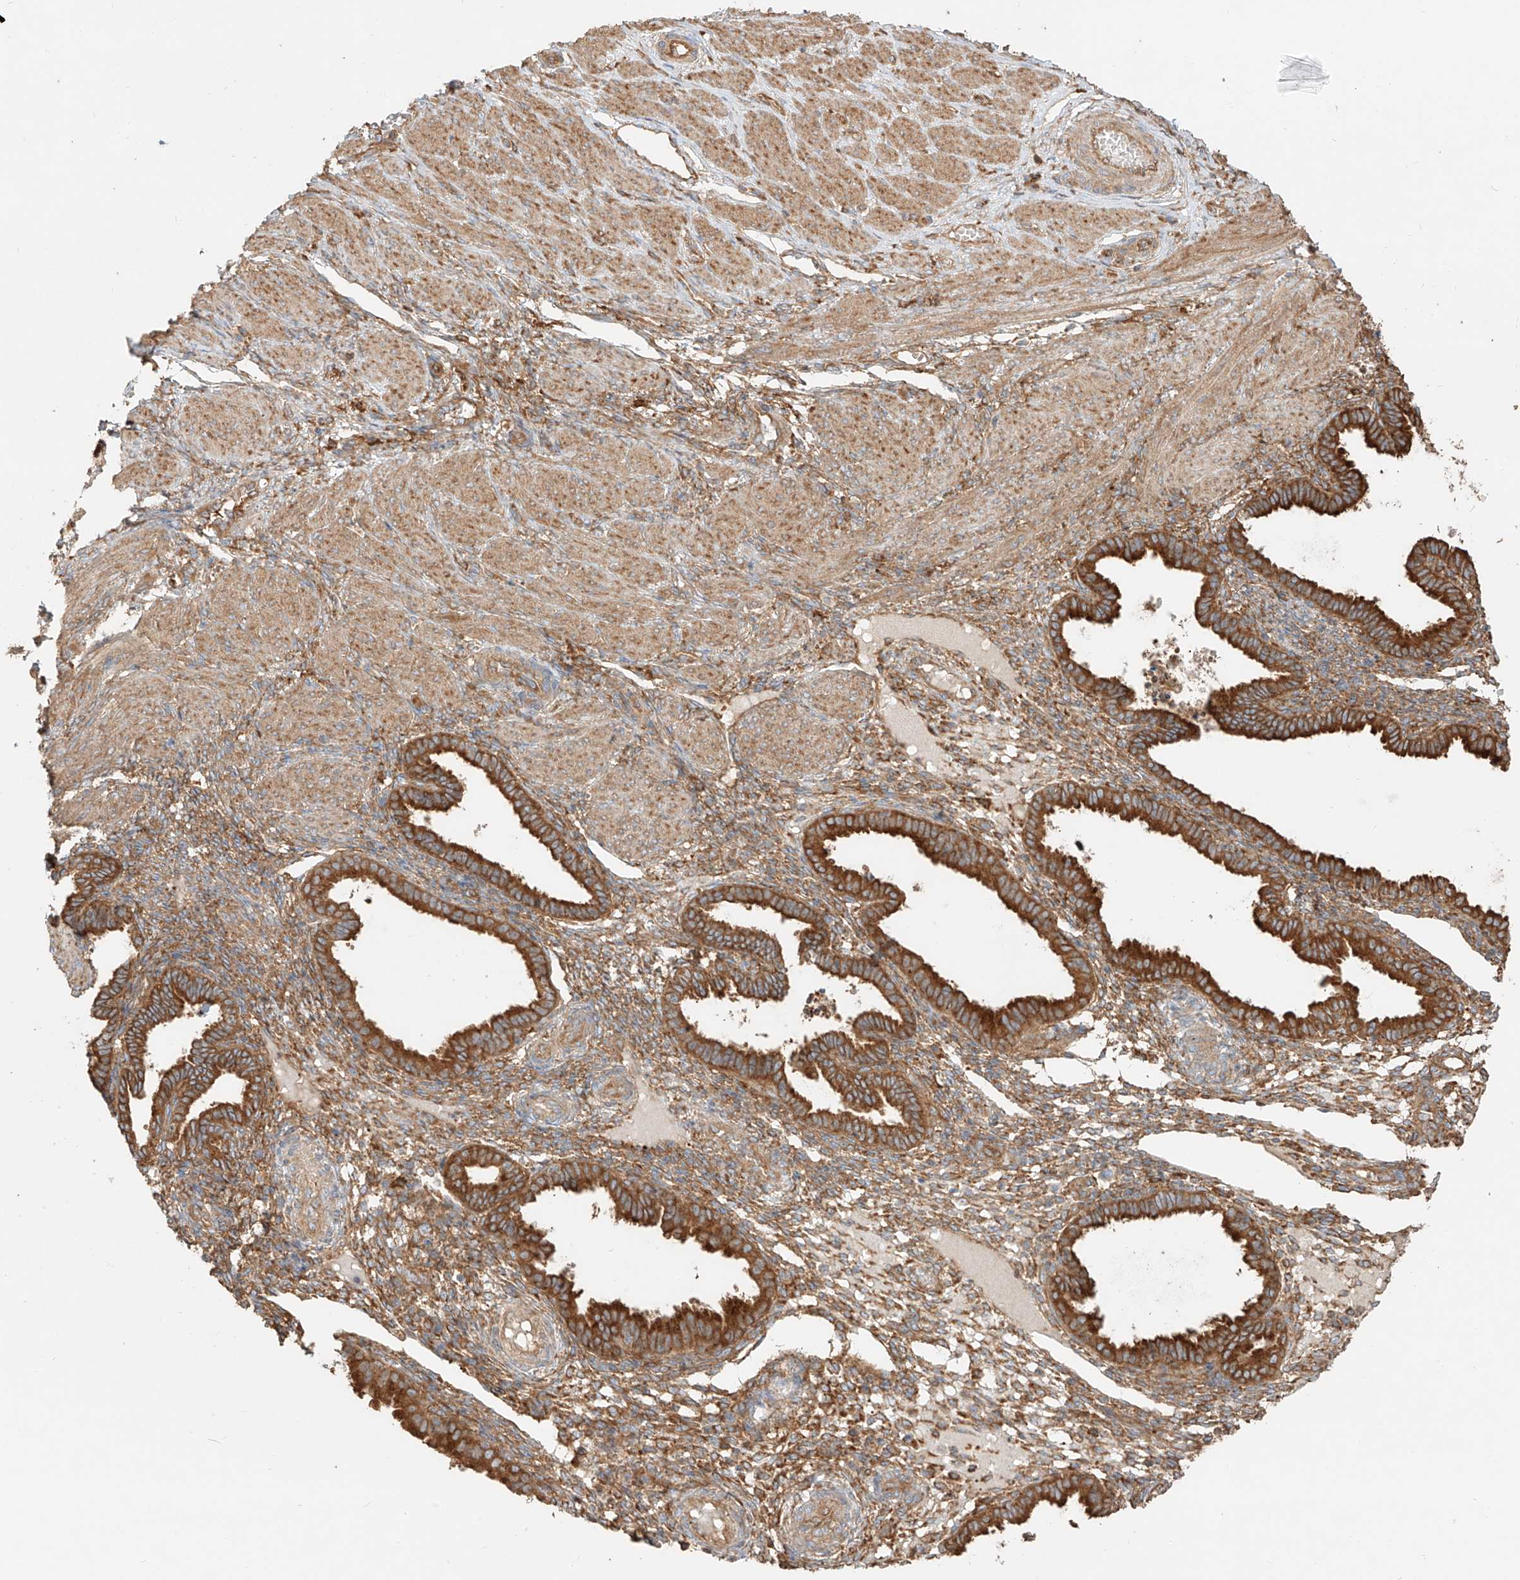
{"staining": {"intensity": "moderate", "quantity": ">75%", "location": "cytoplasmic/membranous"}, "tissue": "endometrium", "cell_type": "Cells in endometrial stroma", "image_type": "normal", "snomed": [{"axis": "morphology", "description": "Normal tissue, NOS"}, {"axis": "topography", "description": "Endometrium"}], "caption": "IHC photomicrograph of normal endometrium: human endometrium stained using IHC displays medium levels of moderate protein expression localized specifically in the cytoplasmic/membranous of cells in endometrial stroma, appearing as a cytoplasmic/membranous brown color.", "gene": "SNX9", "patient": {"sex": "female", "age": 33}}